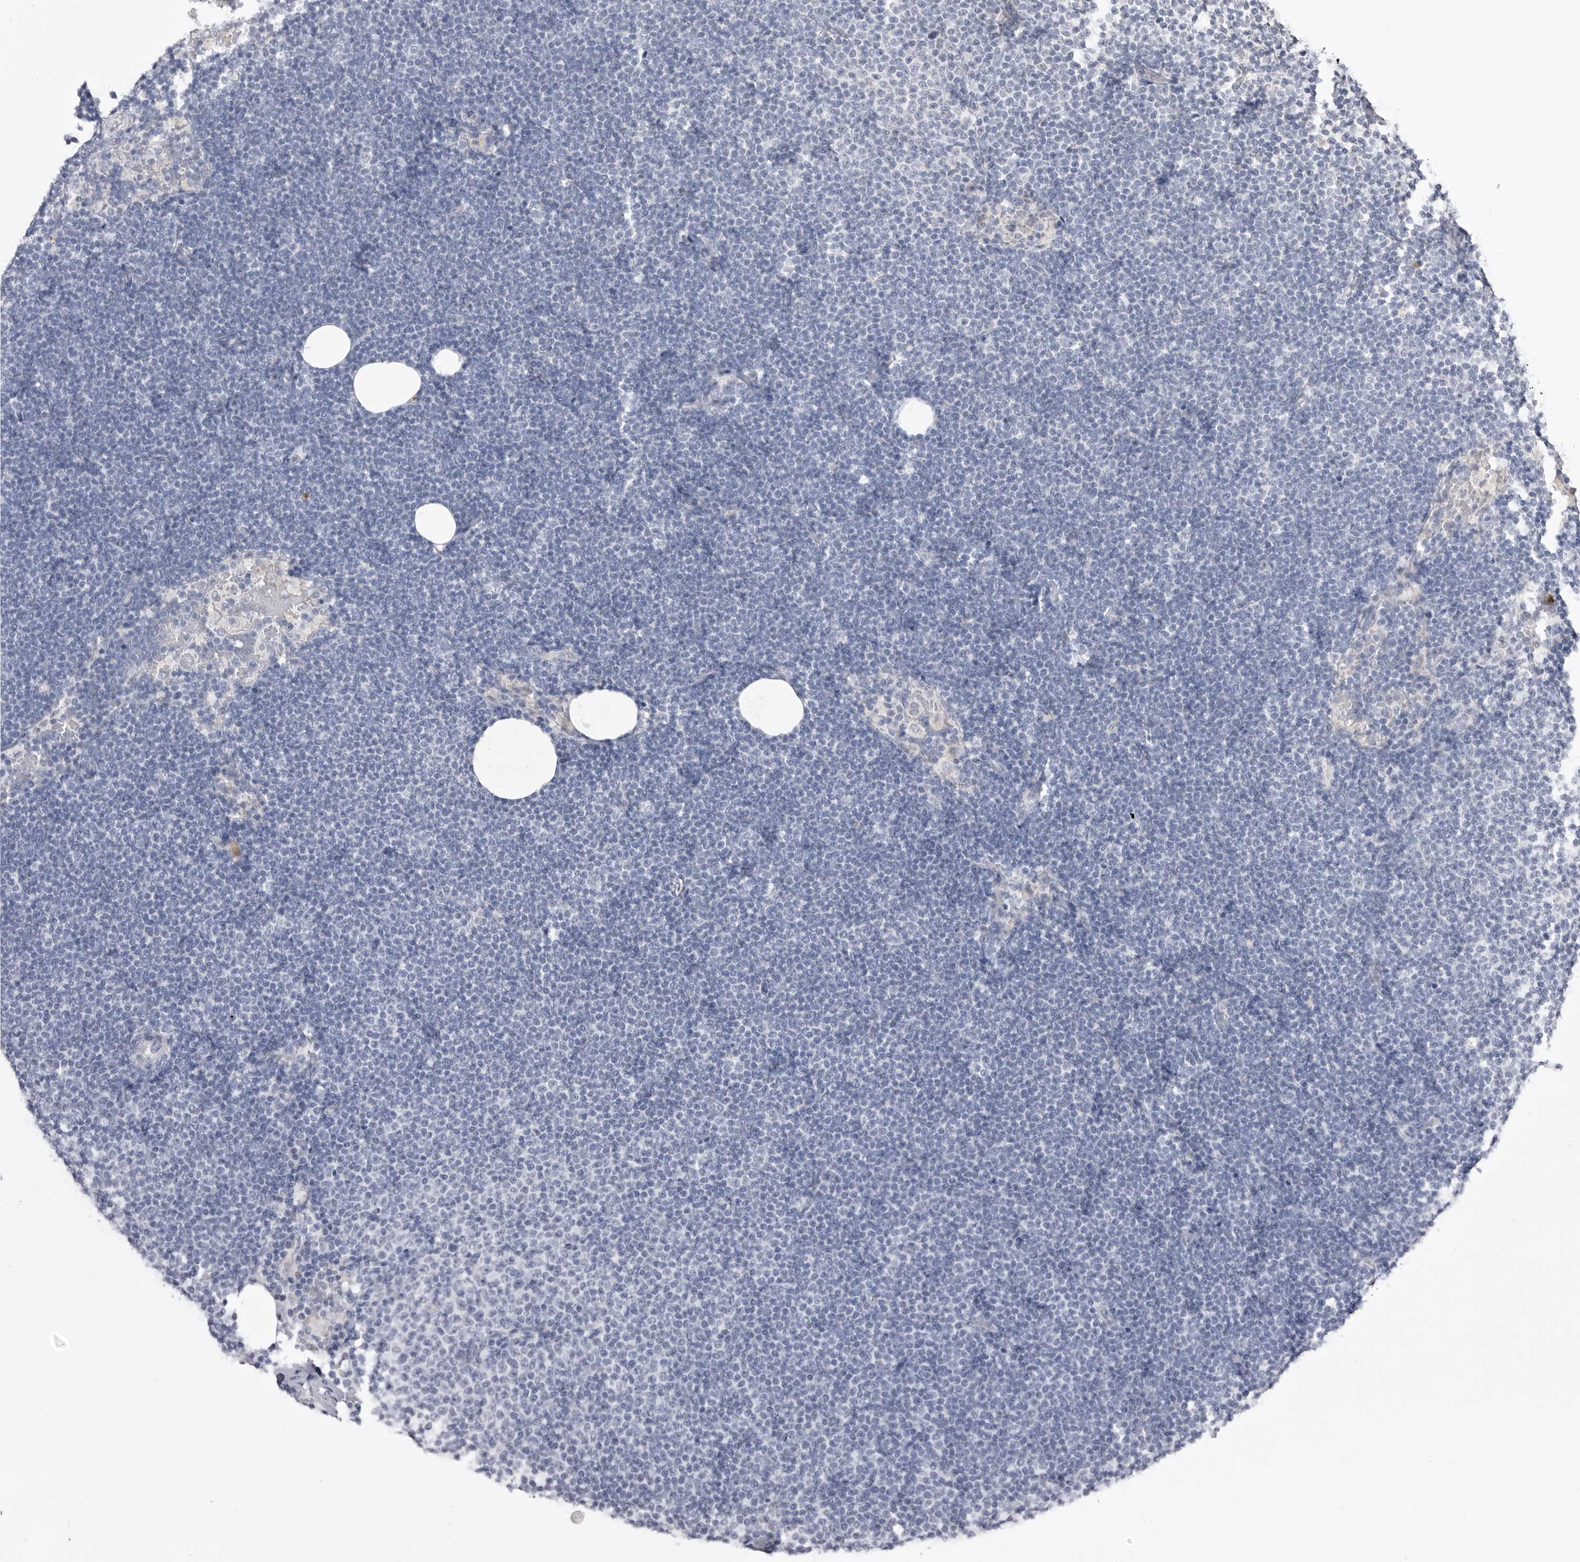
{"staining": {"intensity": "negative", "quantity": "none", "location": "none"}, "tissue": "lymphoma", "cell_type": "Tumor cells", "image_type": "cancer", "snomed": [{"axis": "morphology", "description": "Malignant lymphoma, non-Hodgkin's type, Low grade"}, {"axis": "topography", "description": "Lymph node"}], "caption": "Lymphoma was stained to show a protein in brown. There is no significant expression in tumor cells.", "gene": "STAP2", "patient": {"sex": "female", "age": 53}}